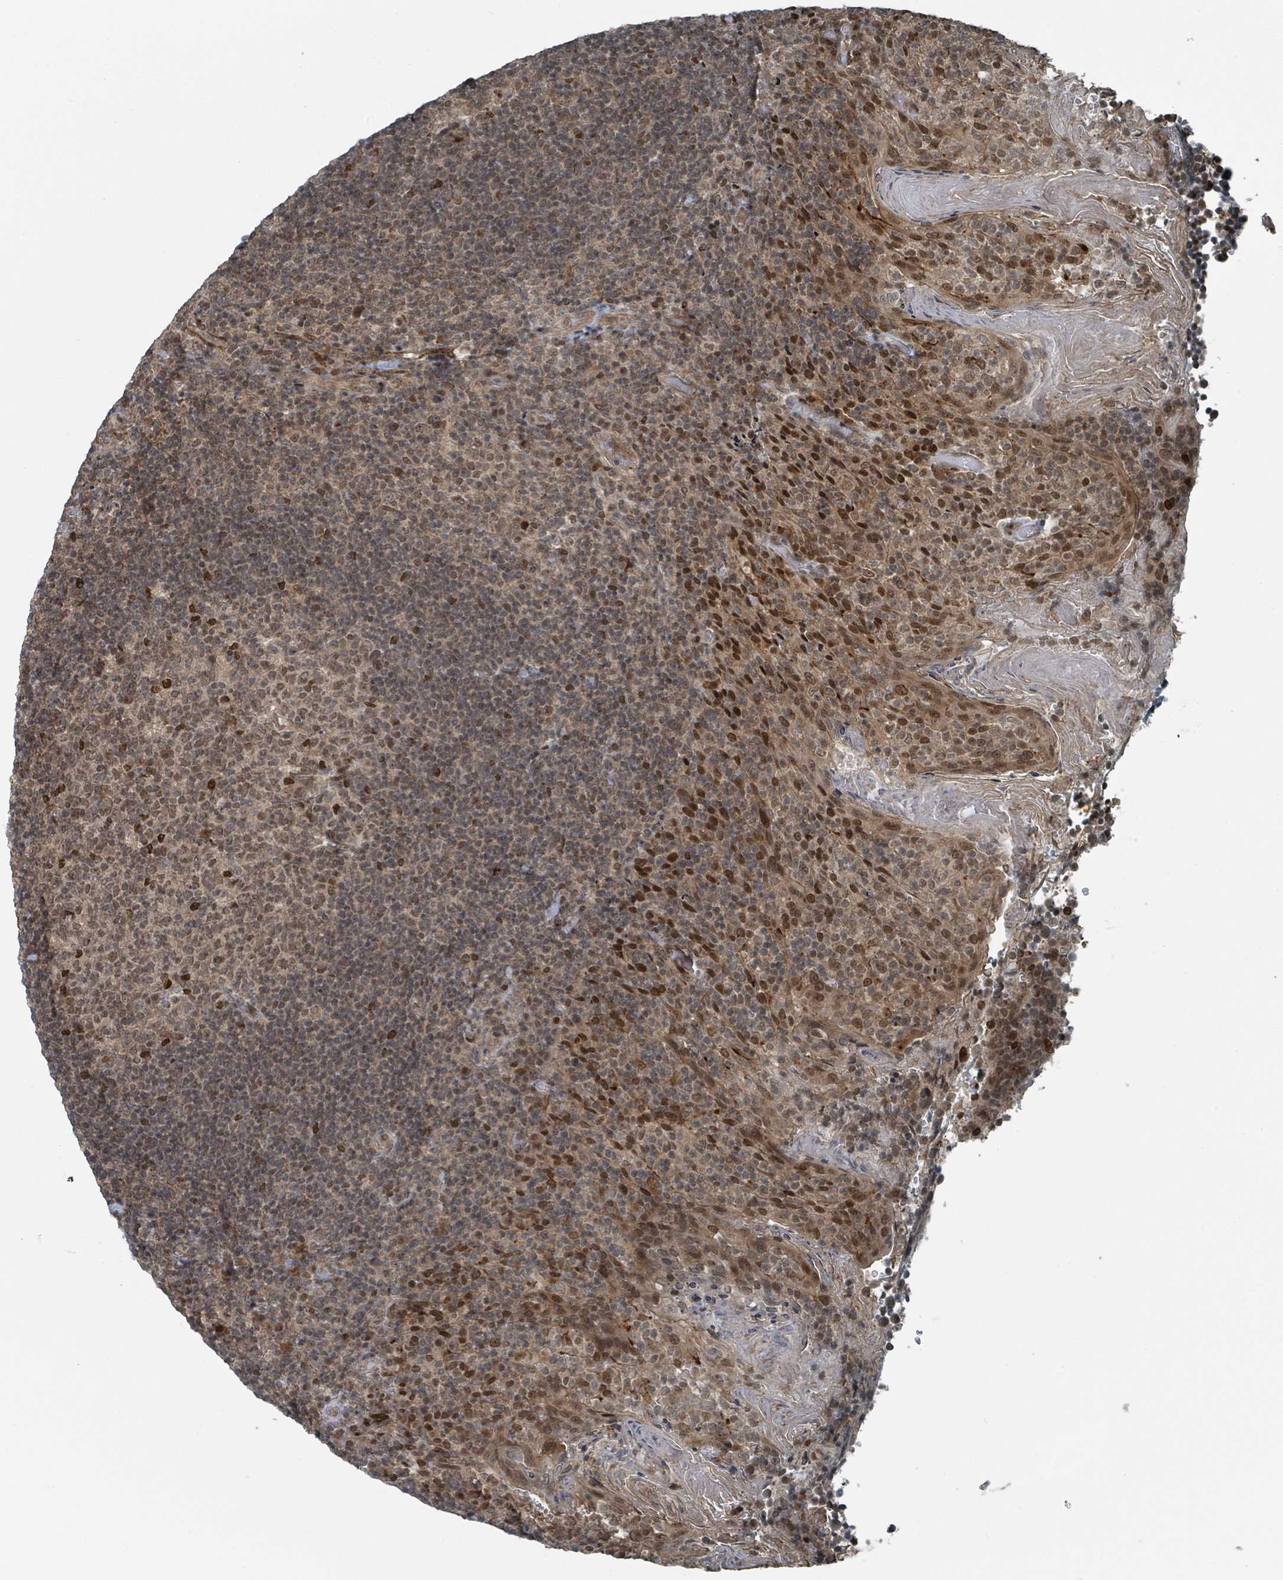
{"staining": {"intensity": "moderate", "quantity": "25%-75%", "location": "nuclear"}, "tissue": "tonsil", "cell_type": "Germinal center cells", "image_type": "normal", "snomed": [{"axis": "morphology", "description": "Normal tissue, NOS"}, {"axis": "topography", "description": "Tonsil"}], "caption": "Tonsil stained with a brown dye reveals moderate nuclear positive staining in approximately 25%-75% of germinal center cells.", "gene": "PHIP", "patient": {"sex": "female", "age": 10}}